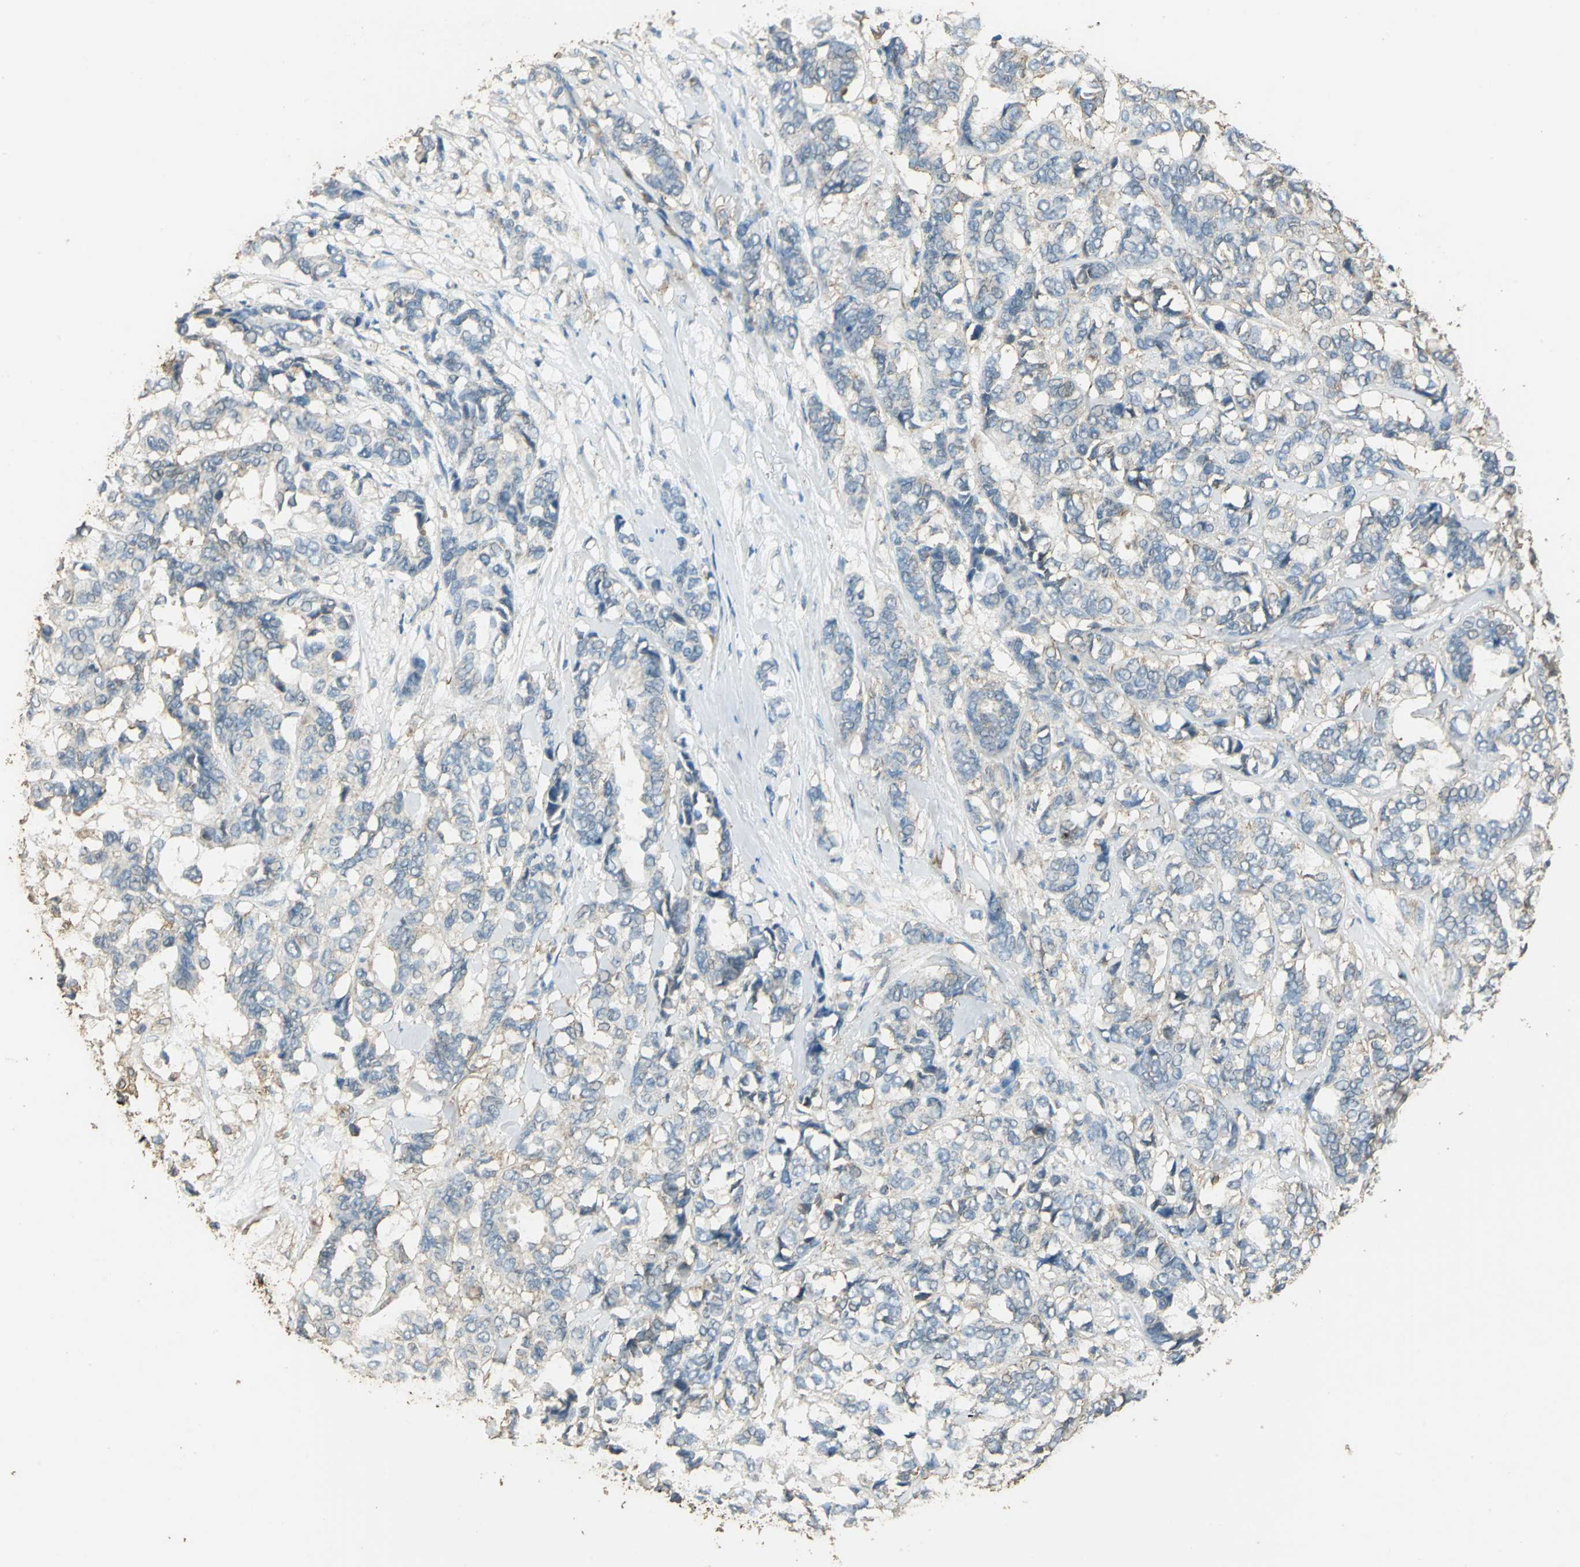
{"staining": {"intensity": "weak", "quantity": "25%-75%", "location": "cytoplasmic/membranous"}, "tissue": "breast cancer", "cell_type": "Tumor cells", "image_type": "cancer", "snomed": [{"axis": "morphology", "description": "Duct carcinoma"}, {"axis": "topography", "description": "Breast"}], "caption": "High-magnification brightfield microscopy of breast infiltrating ductal carcinoma stained with DAB (3,3'-diaminobenzidine) (brown) and counterstained with hematoxylin (blue). tumor cells exhibit weak cytoplasmic/membranous expression is seen in approximately25%-75% of cells.", "gene": "TRAPPC2", "patient": {"sex": "female", "age": 87}}